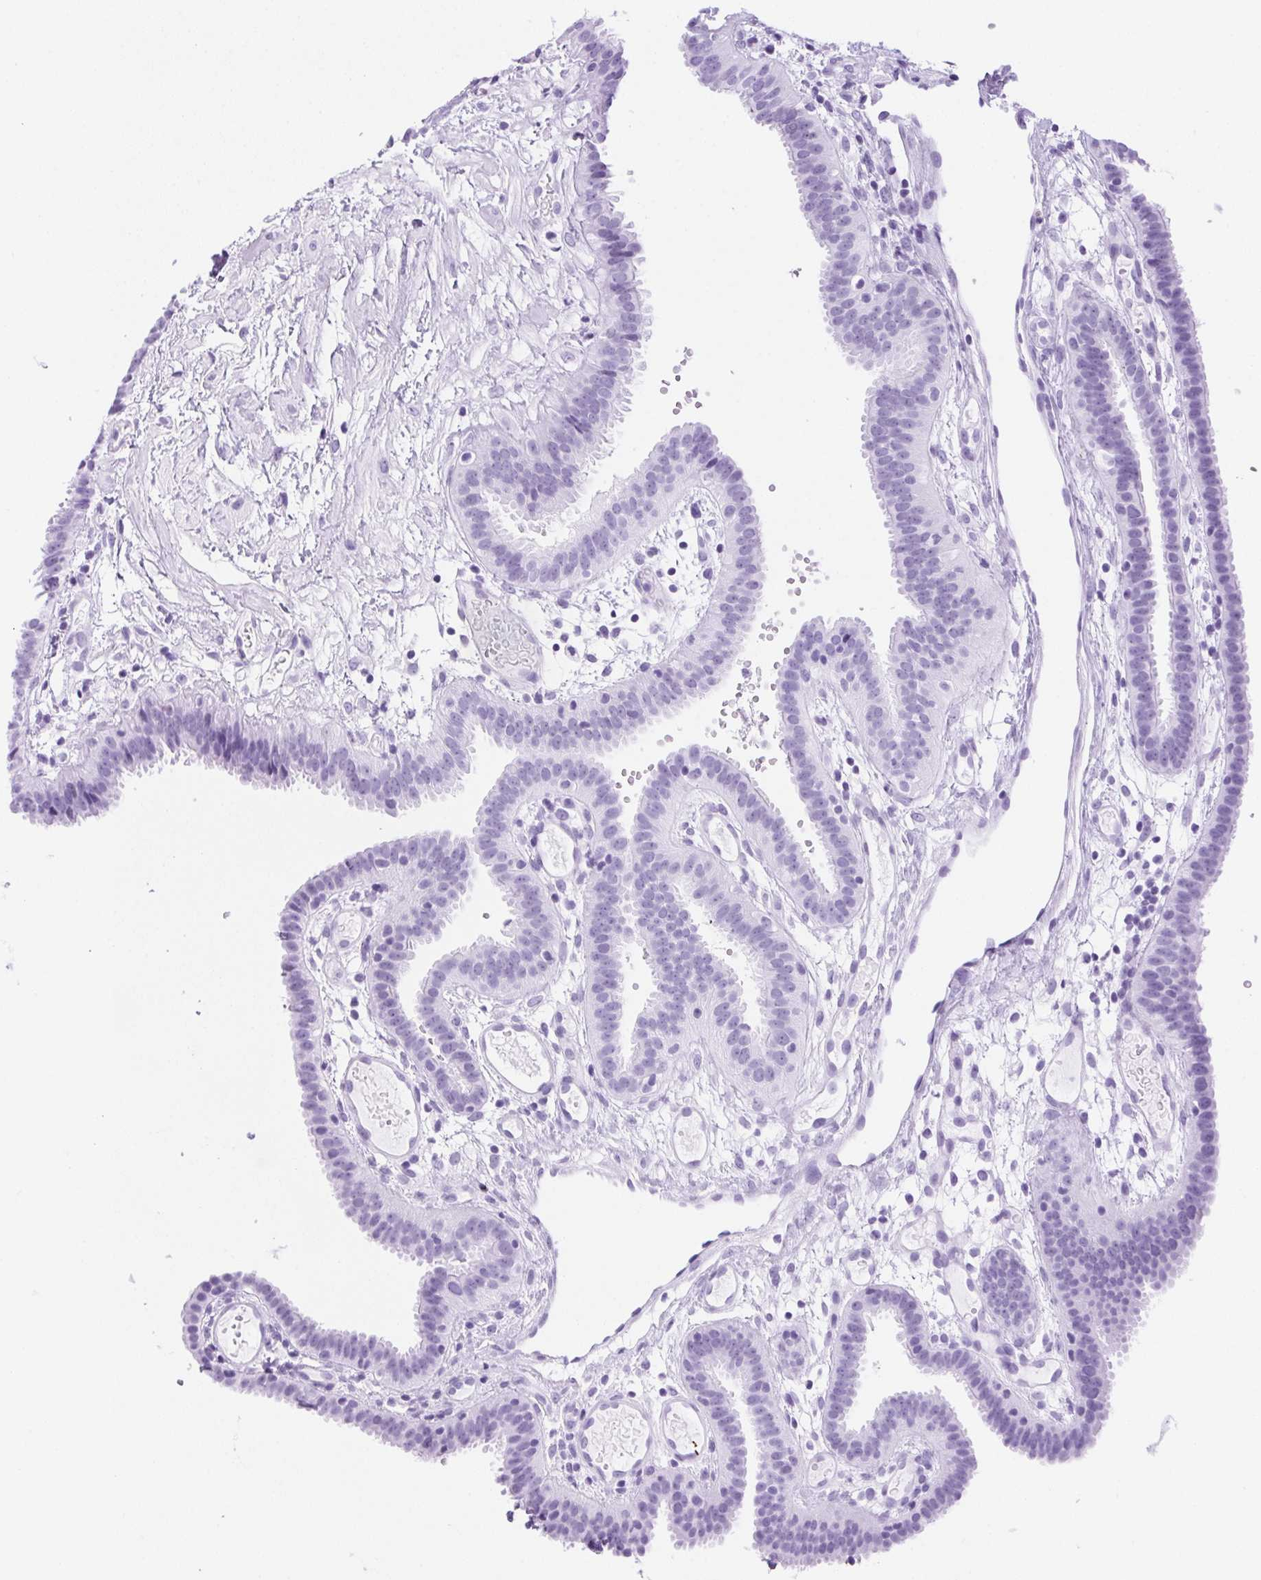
{"staining": {"intensity": "negative", "quantity": "none", "location": "none"}, "tissue": "fallopian tube", "cell_type": "Glandular cells", "image_type": "normal", "snomed": [{"axis": "morphology", "description": "Normal tissue, NOS"}, {"axis": "topography", "description": "Fallopian tube"}], "caption": "Glandular cells show no significant positivity in normal fallopian tube. Brightfield microscopy of IHC stained with DAB (3,3'-diaminobenzidine) (brown) and hematoxylin (blue), captured at high magnification.", "gene": "SPACA5B", "patient": {"sex": "female", "age": 37}}